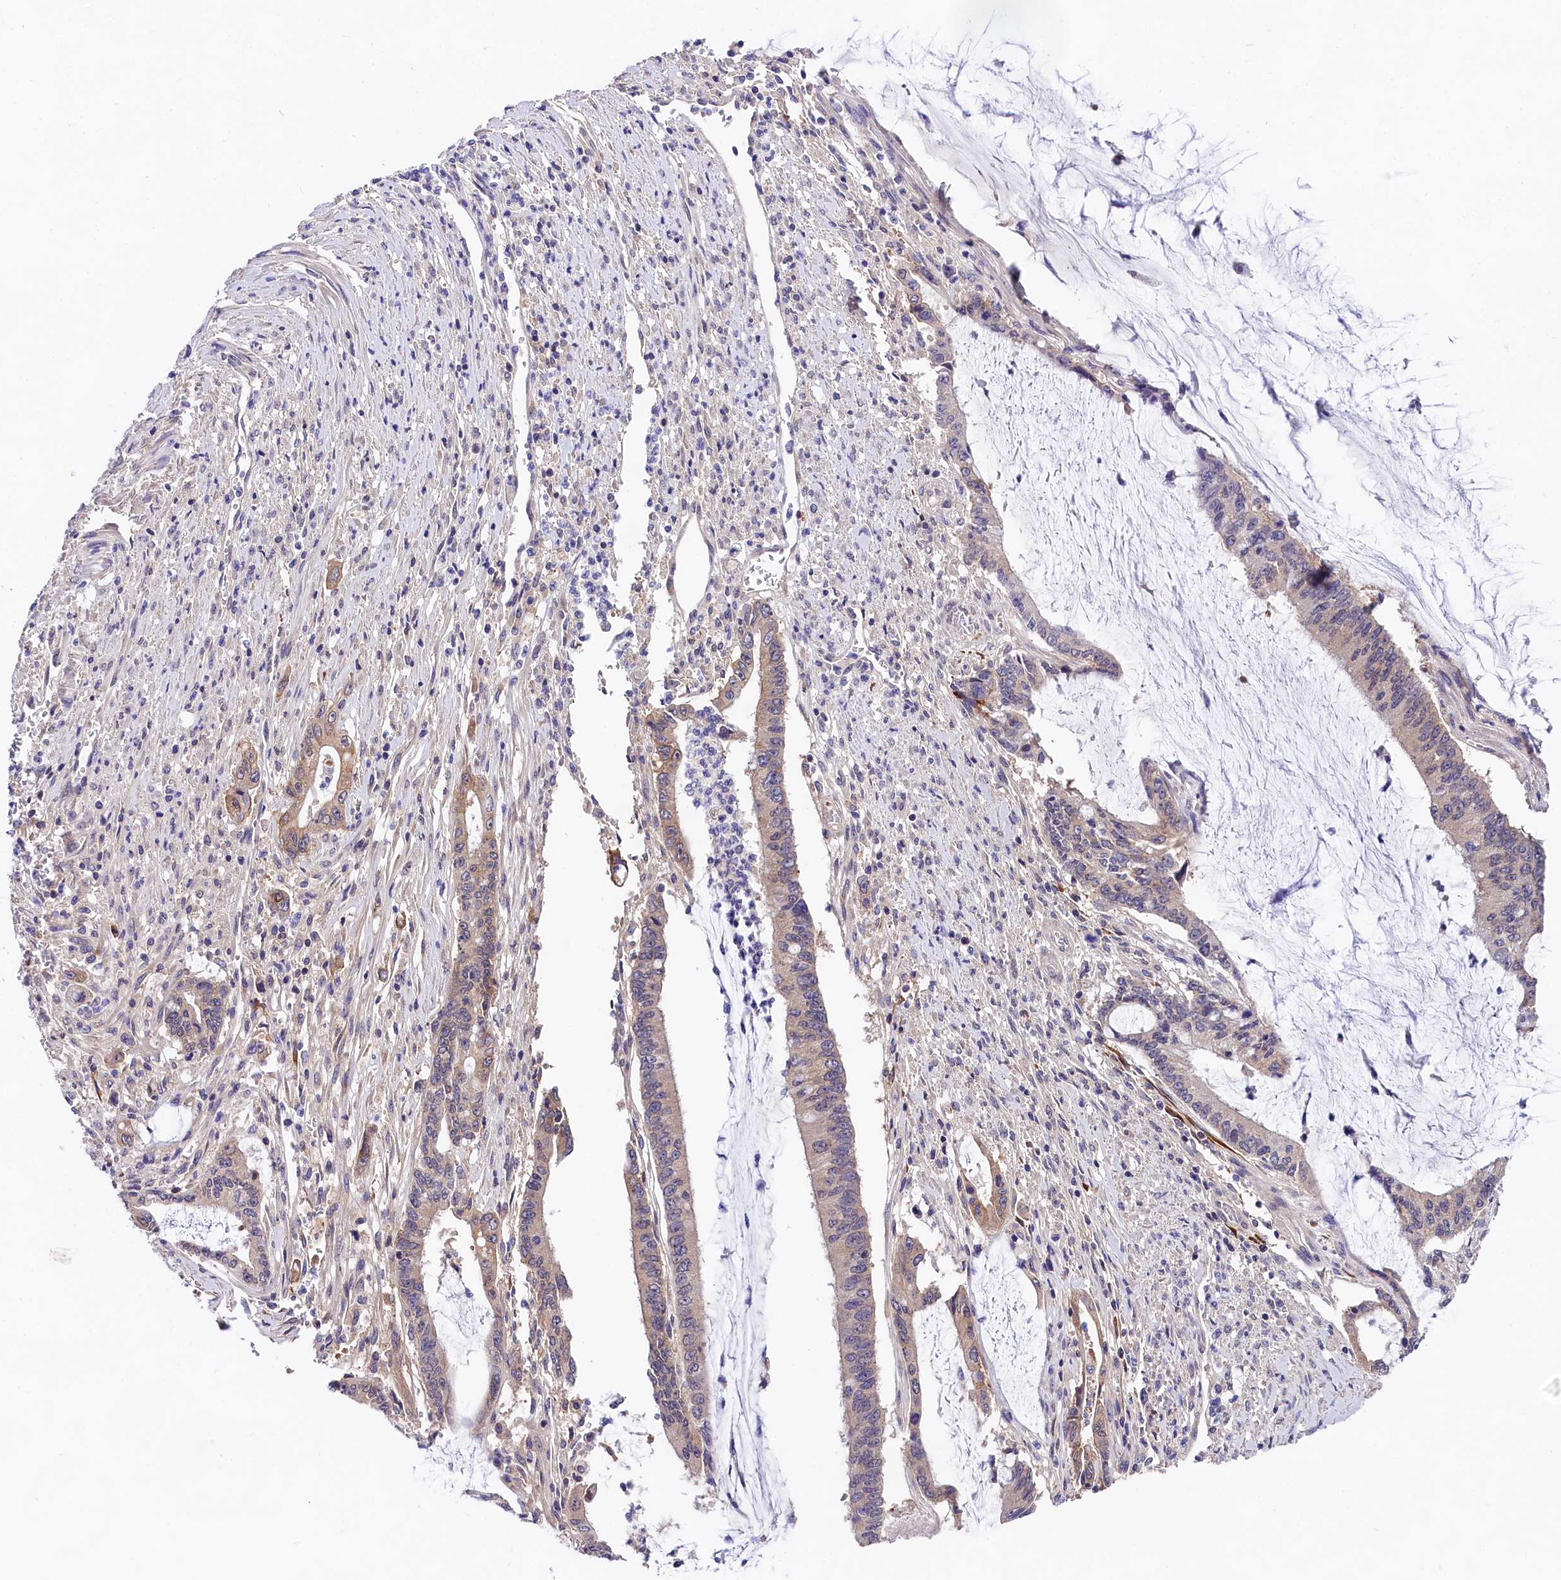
{"staining": {"intensity": "weak", "quantity": "<25%", "location": "cytoplasmic/membranous"}, "tissue": "pancreatic cancer", "cell_type": "Tumor cells", "image_type": "cancer", "snomed": [{"axis": "morphology", "description": "Adenocarcinoma, NOS"}, {"axis": "topography", "description": "Pancreas"}], "caption": "There is no significant expression in tumor cells of pancreatic cancer (adenocarcinoma).", "gene": "OAS3", "patient": {"sex": "female", "age": 50}}